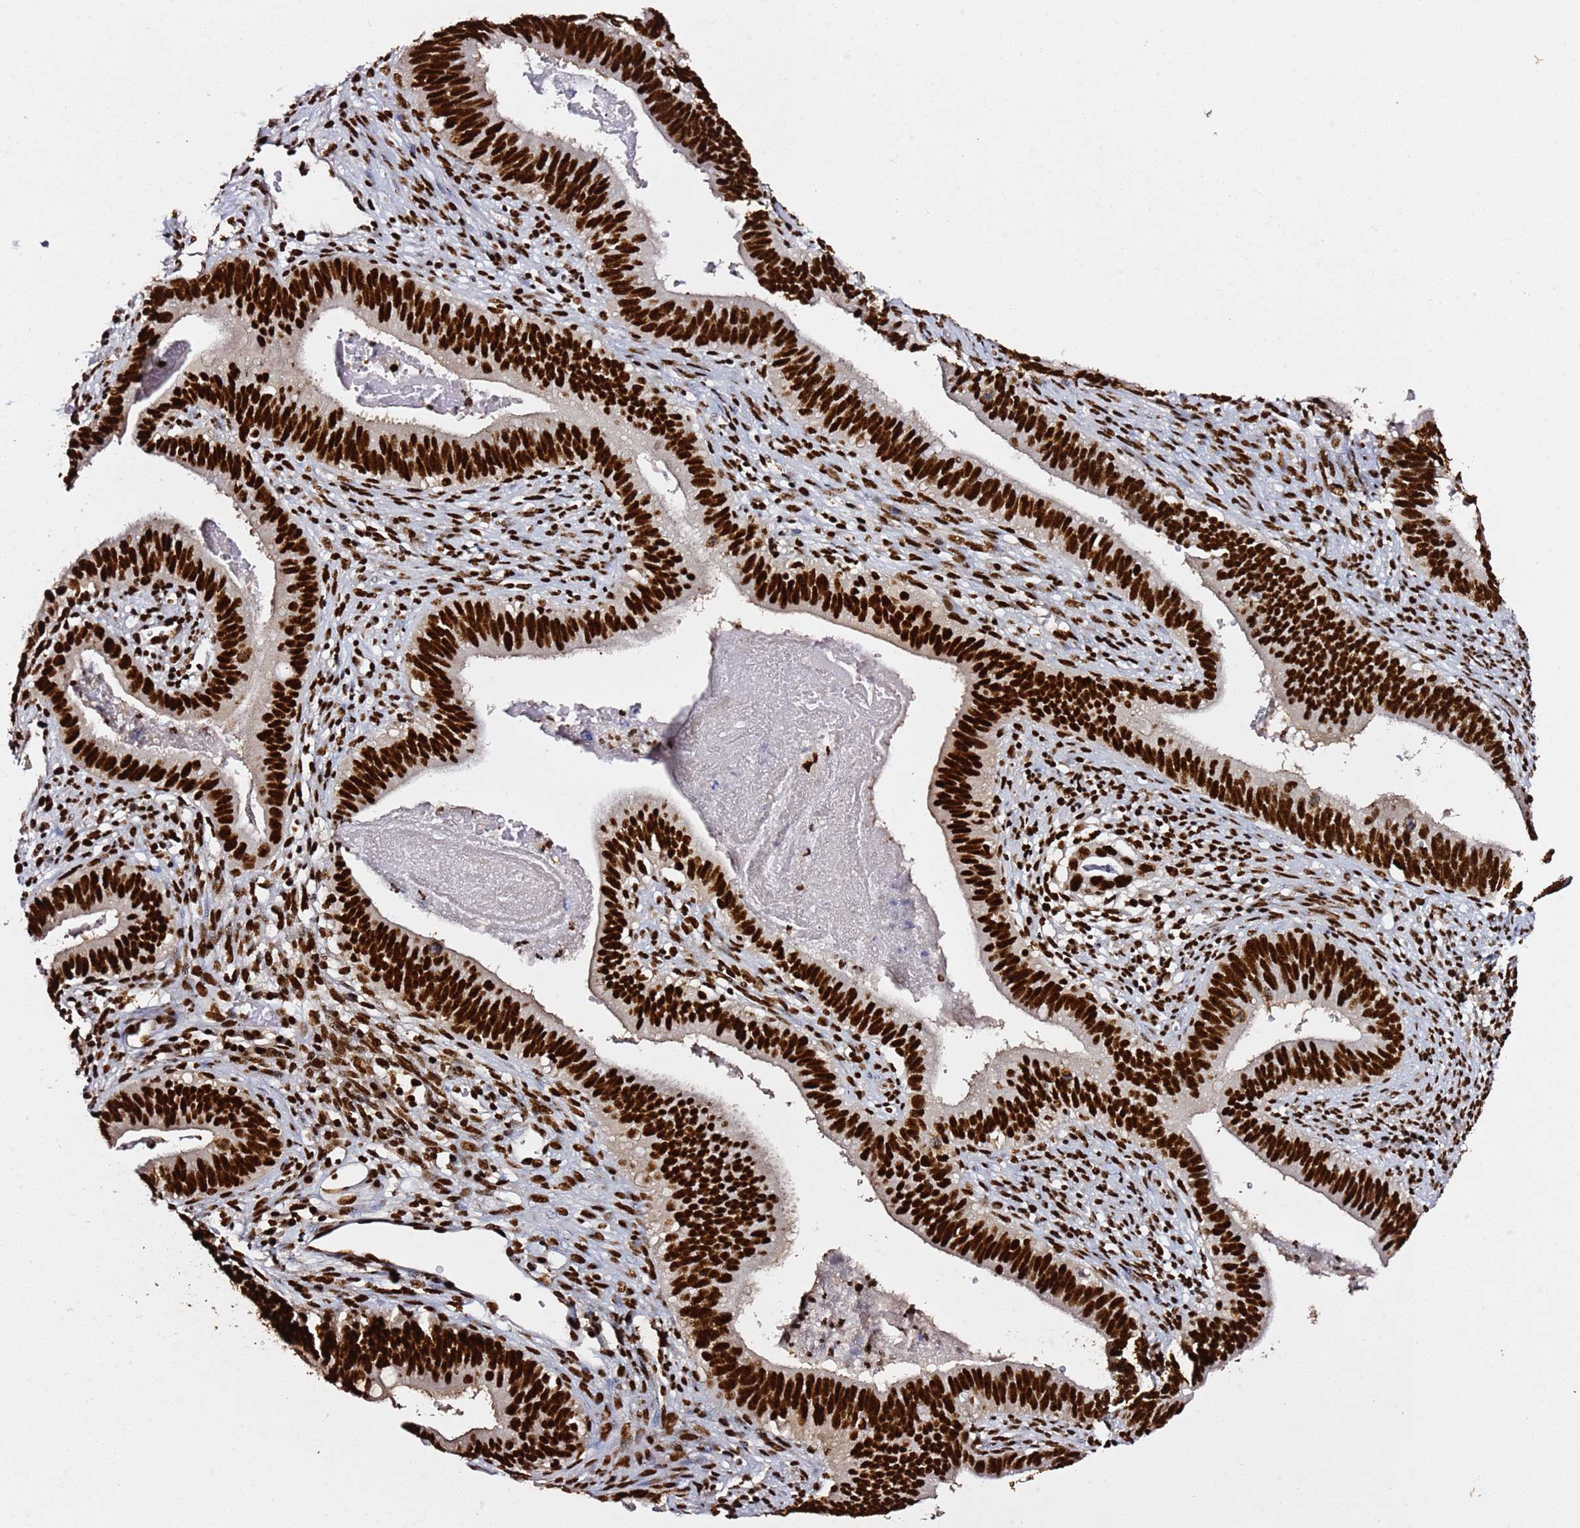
{"staining": {"intensity": "strong", "quantity": ">75%", "location": "nuclear"}, "tissue": "cervical cancer", "cell_type": "Tumor cells", "image_type": "cancer", "snomed": [{"axis": "morphology", "description": "Adenocarcinoma, NOS"}, {"axis": "topography", "description": "Cervix"}], "caption": "Immunohistochemistry (IHC) image of human adenocarcinoma (cervical) stained for a protein (brown), which shows high levels of strong nuclear expression in about >75% of tumor cells.", "gene": "C6orf226", "patient": {"sex": "female", "age": 42}}